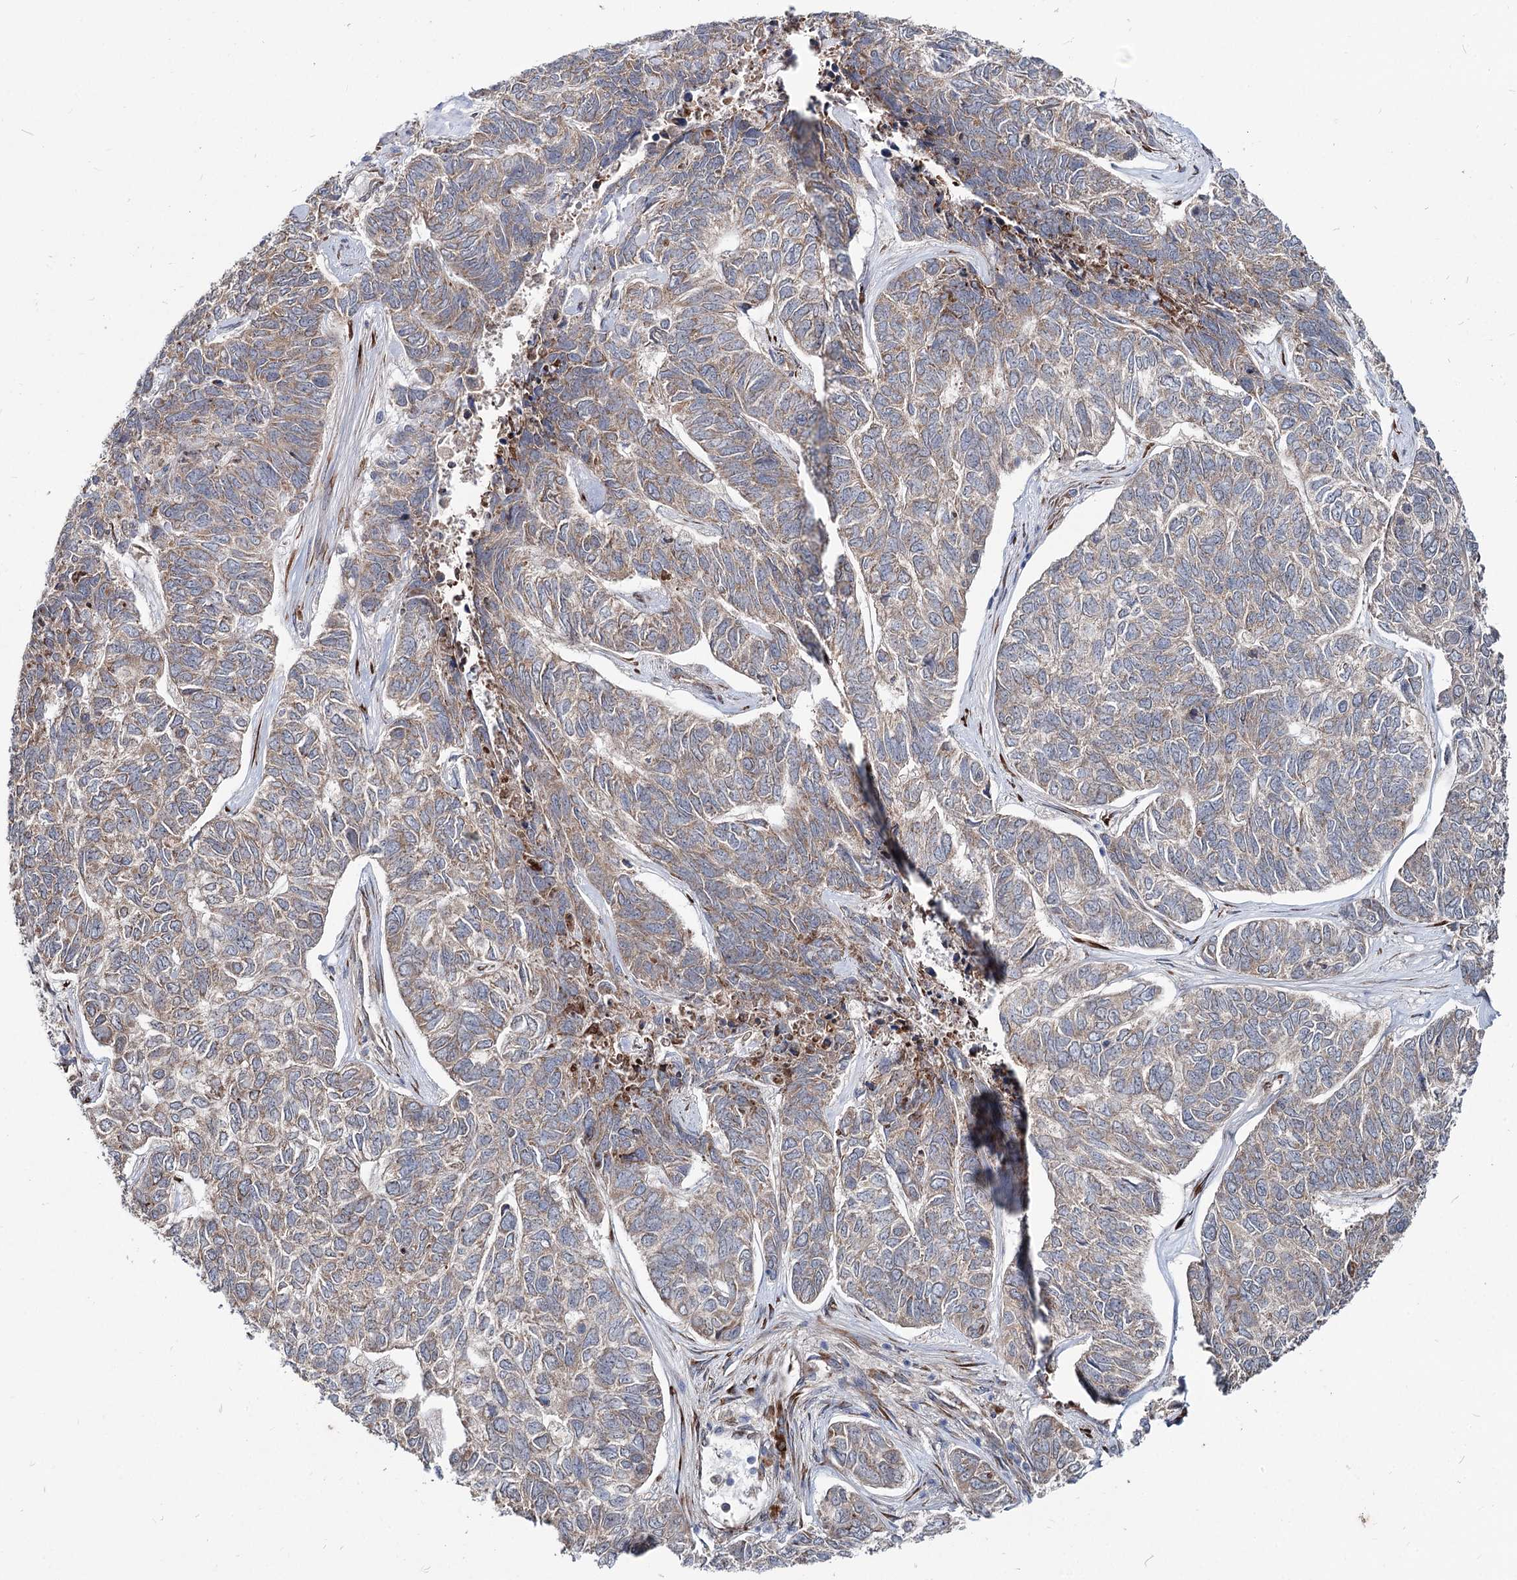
{"staining": {"intensity": "weak", "quantity": "25%-75%", "location": "cytoplasmic/membranous"}, "tissue": "skin cancer", "cell_type": "Tumor cells", "image_type": "cancer", "snomed": [{"axis": "morphology", "description": "Basal cell carcinoma"}, {"axis": "topography", "description": "Skin"}], "caption": "Protein staining of skin cancer tissue exhibits weak cytoplasmic/membranous positivity in approximately 25%-75% of tumor cells.", "gene": "SPART", "patient": {"sex": "female", "age": 65}}